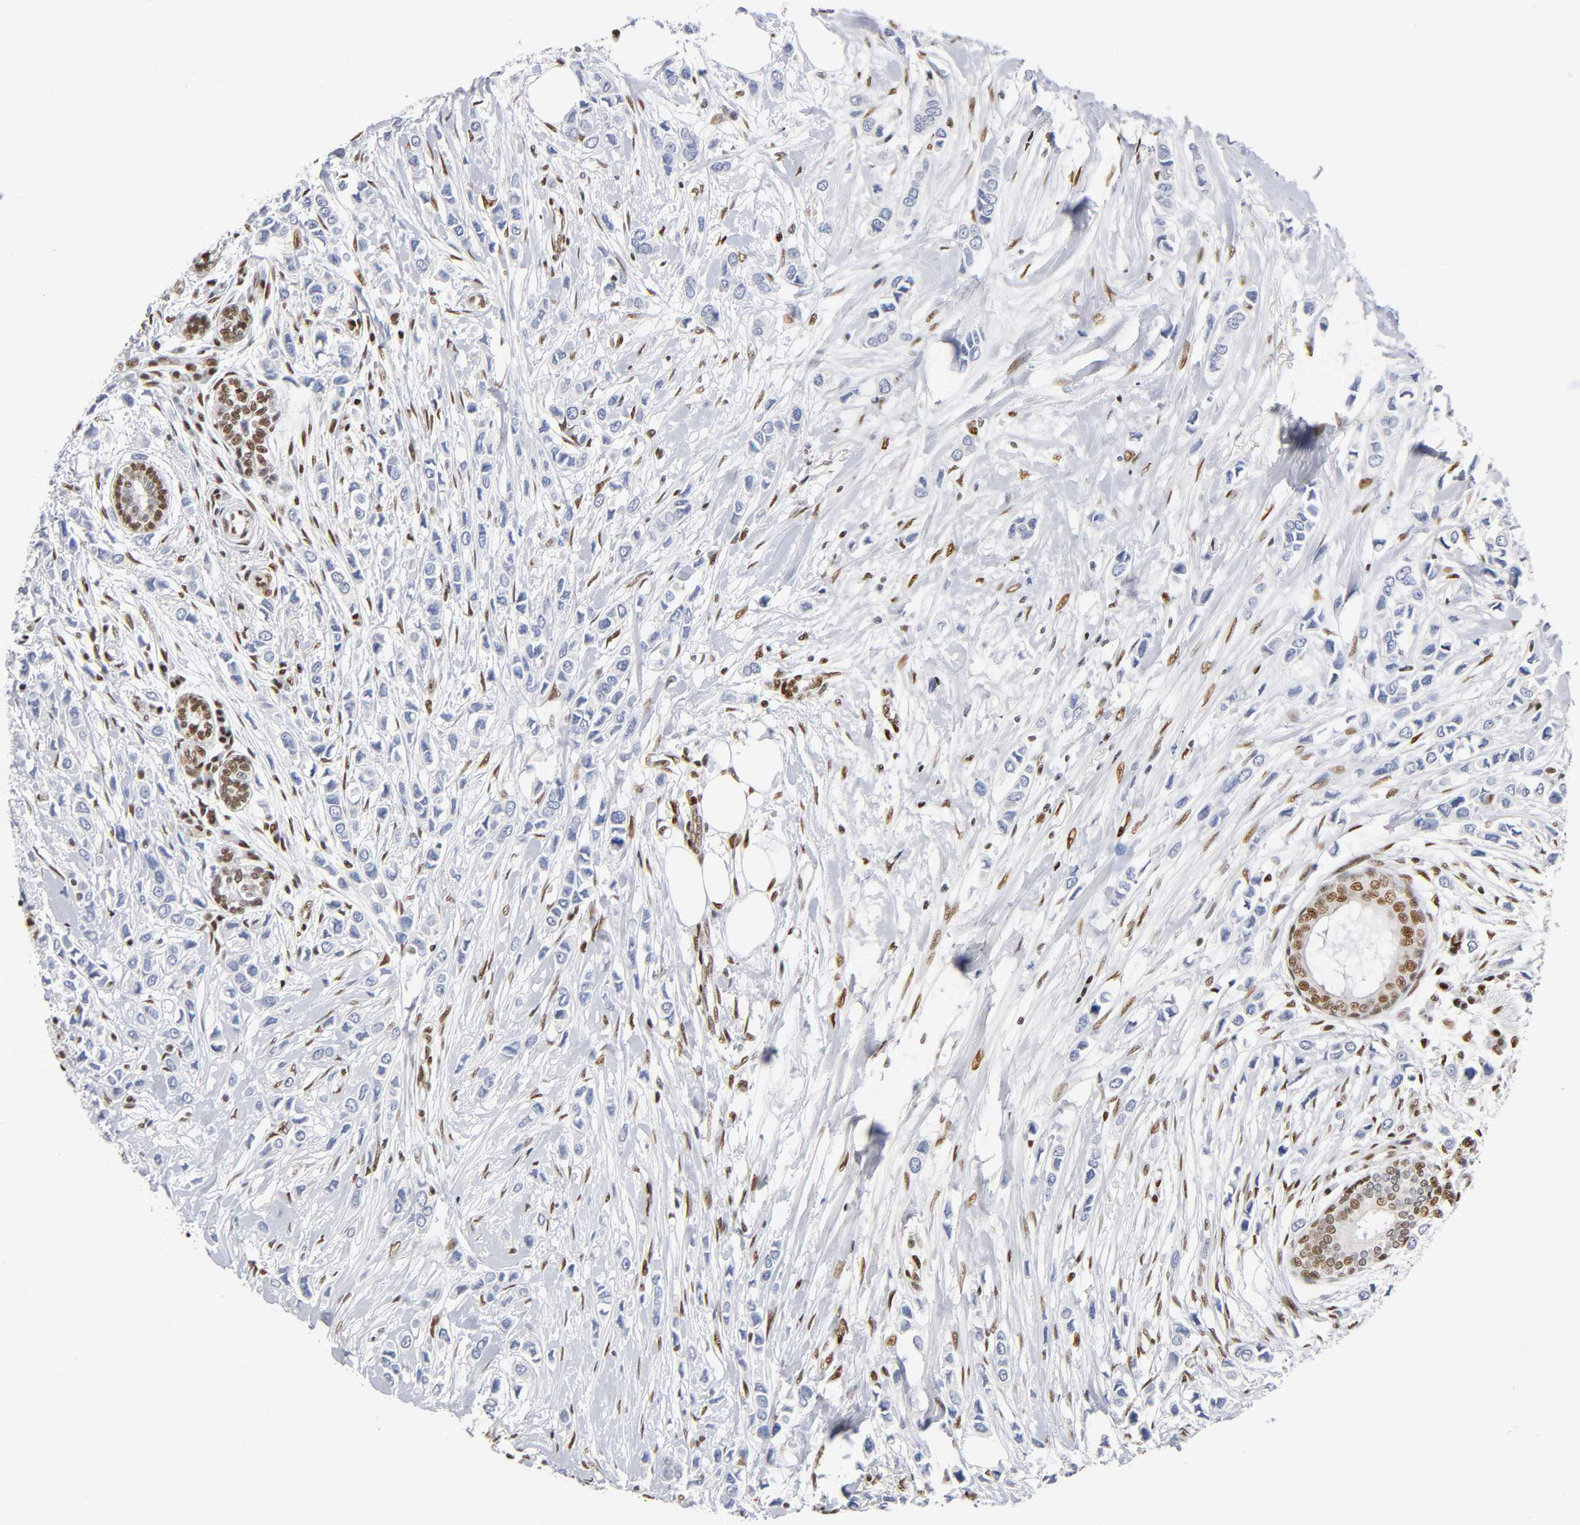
{"staining": {"intensity": "negative", "quantity": "none", "location": "none"}, "tissue": "breast cancer", "cell_type": "Tumor cells", "image_type": "cancer", "snomed": [{"axis": "morphology", "description": "Lobular carcinoma"}, {"axis": "topography", "description": "Breast"}], "caption": "The immunohistochemistry micrograph has no significant expression in tumor cells of breast cancer tissue.", "gene": "NR3C1", "patient": {"sex": "female", "age": 51}}